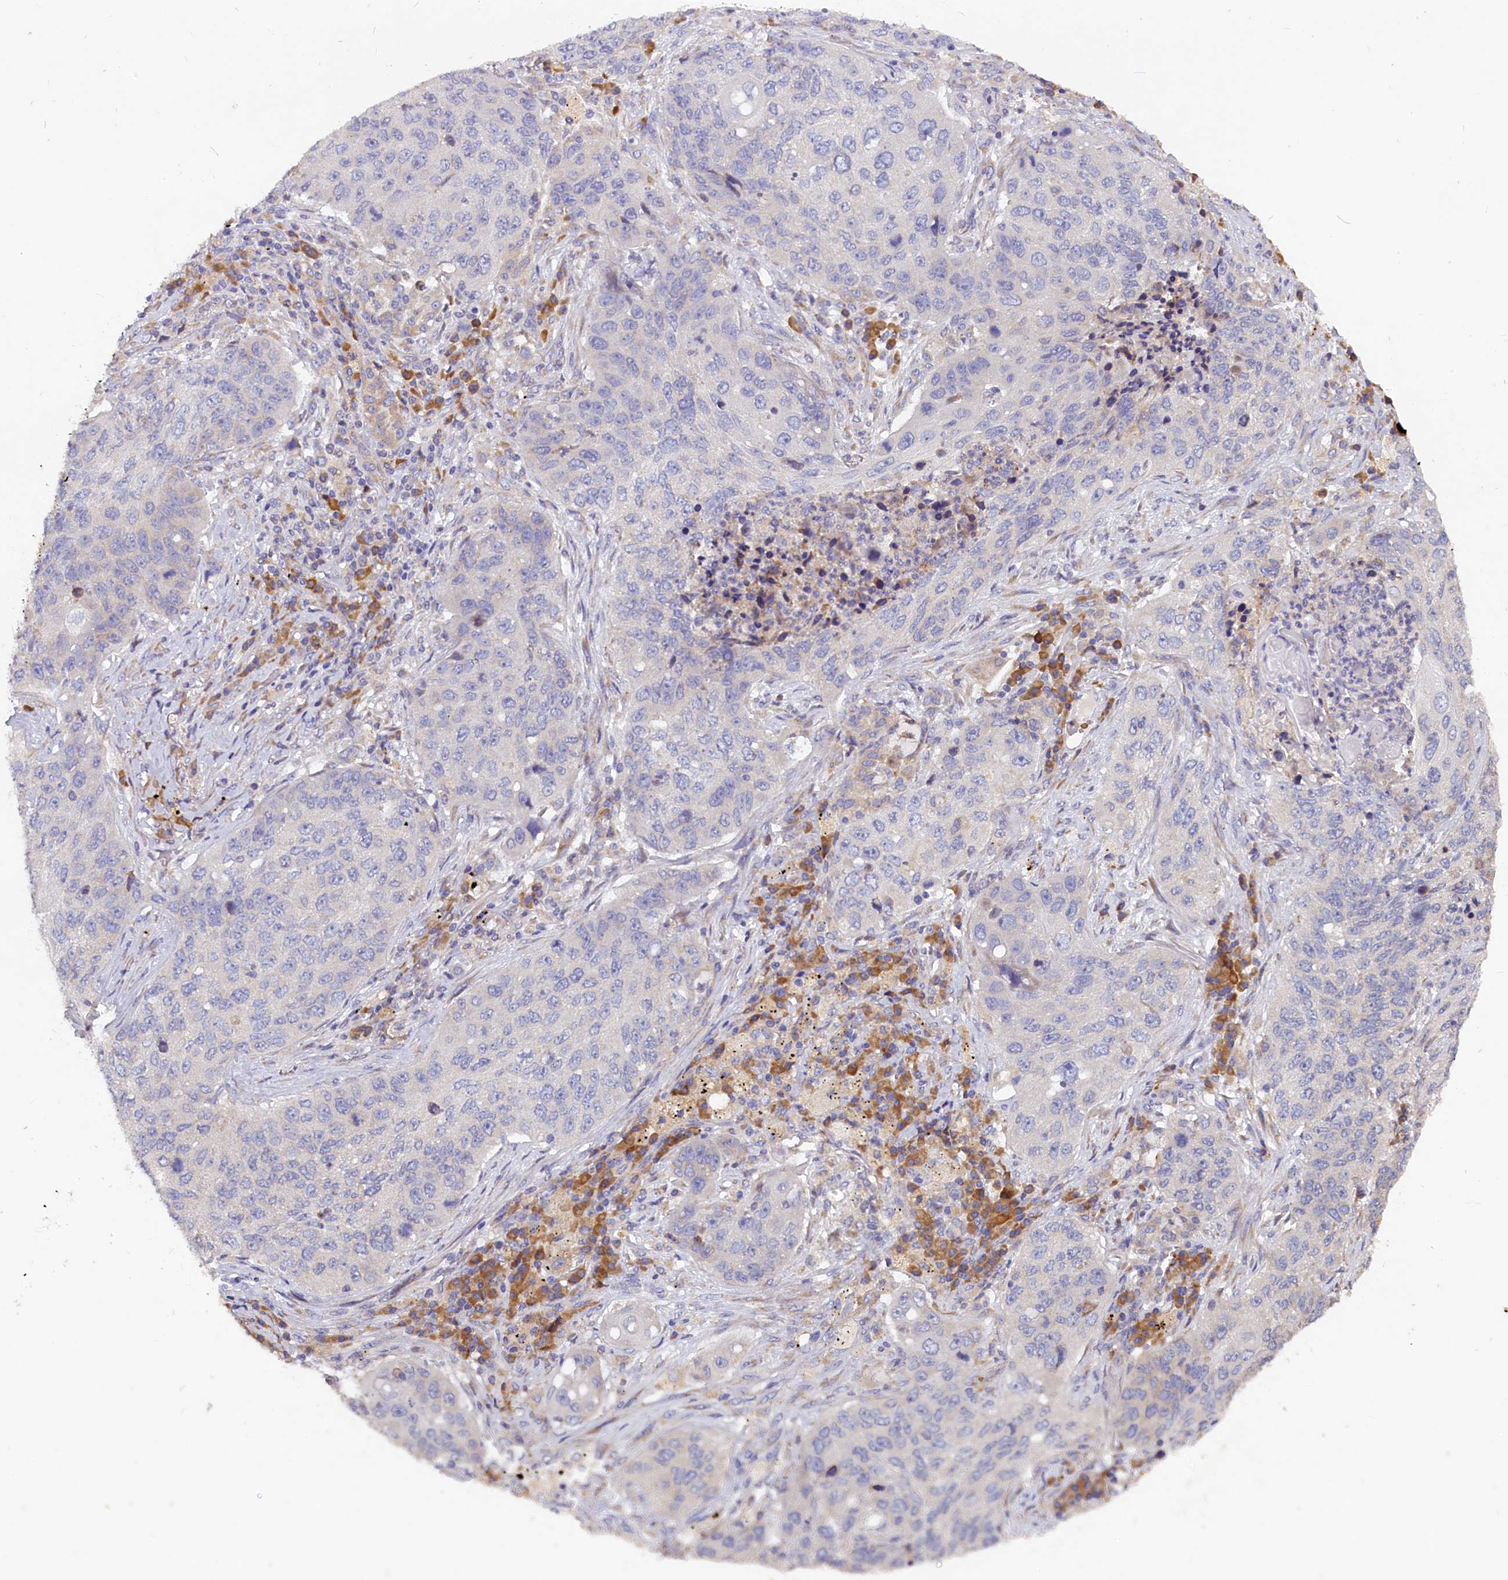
{"staining": {"intensity": "negative", "quantity": "none", "location": "none"}, "tissue": "lung cancer", "cell_type": "Tumor cells", "image_type": "cancer", "snomed": [{"axis": "morphology", "description": "Squamous cell carcinoma, NOS"}, {"axis": "topography", "description": "Lung"}], "caption": "DAB (3,3'-diaminobenzidine) immunohistochemical staining of human squamous cell carcinoma (lung) demonstrates no significant expression in tumor cells. The staining was performed using DAB to visualize the protein expression in brown, while the nuclei were stained in blue with hematoxylin (Magnification: 20x).", "gene": "ST7L", "patient": {"sex": "female", "age": 63}}